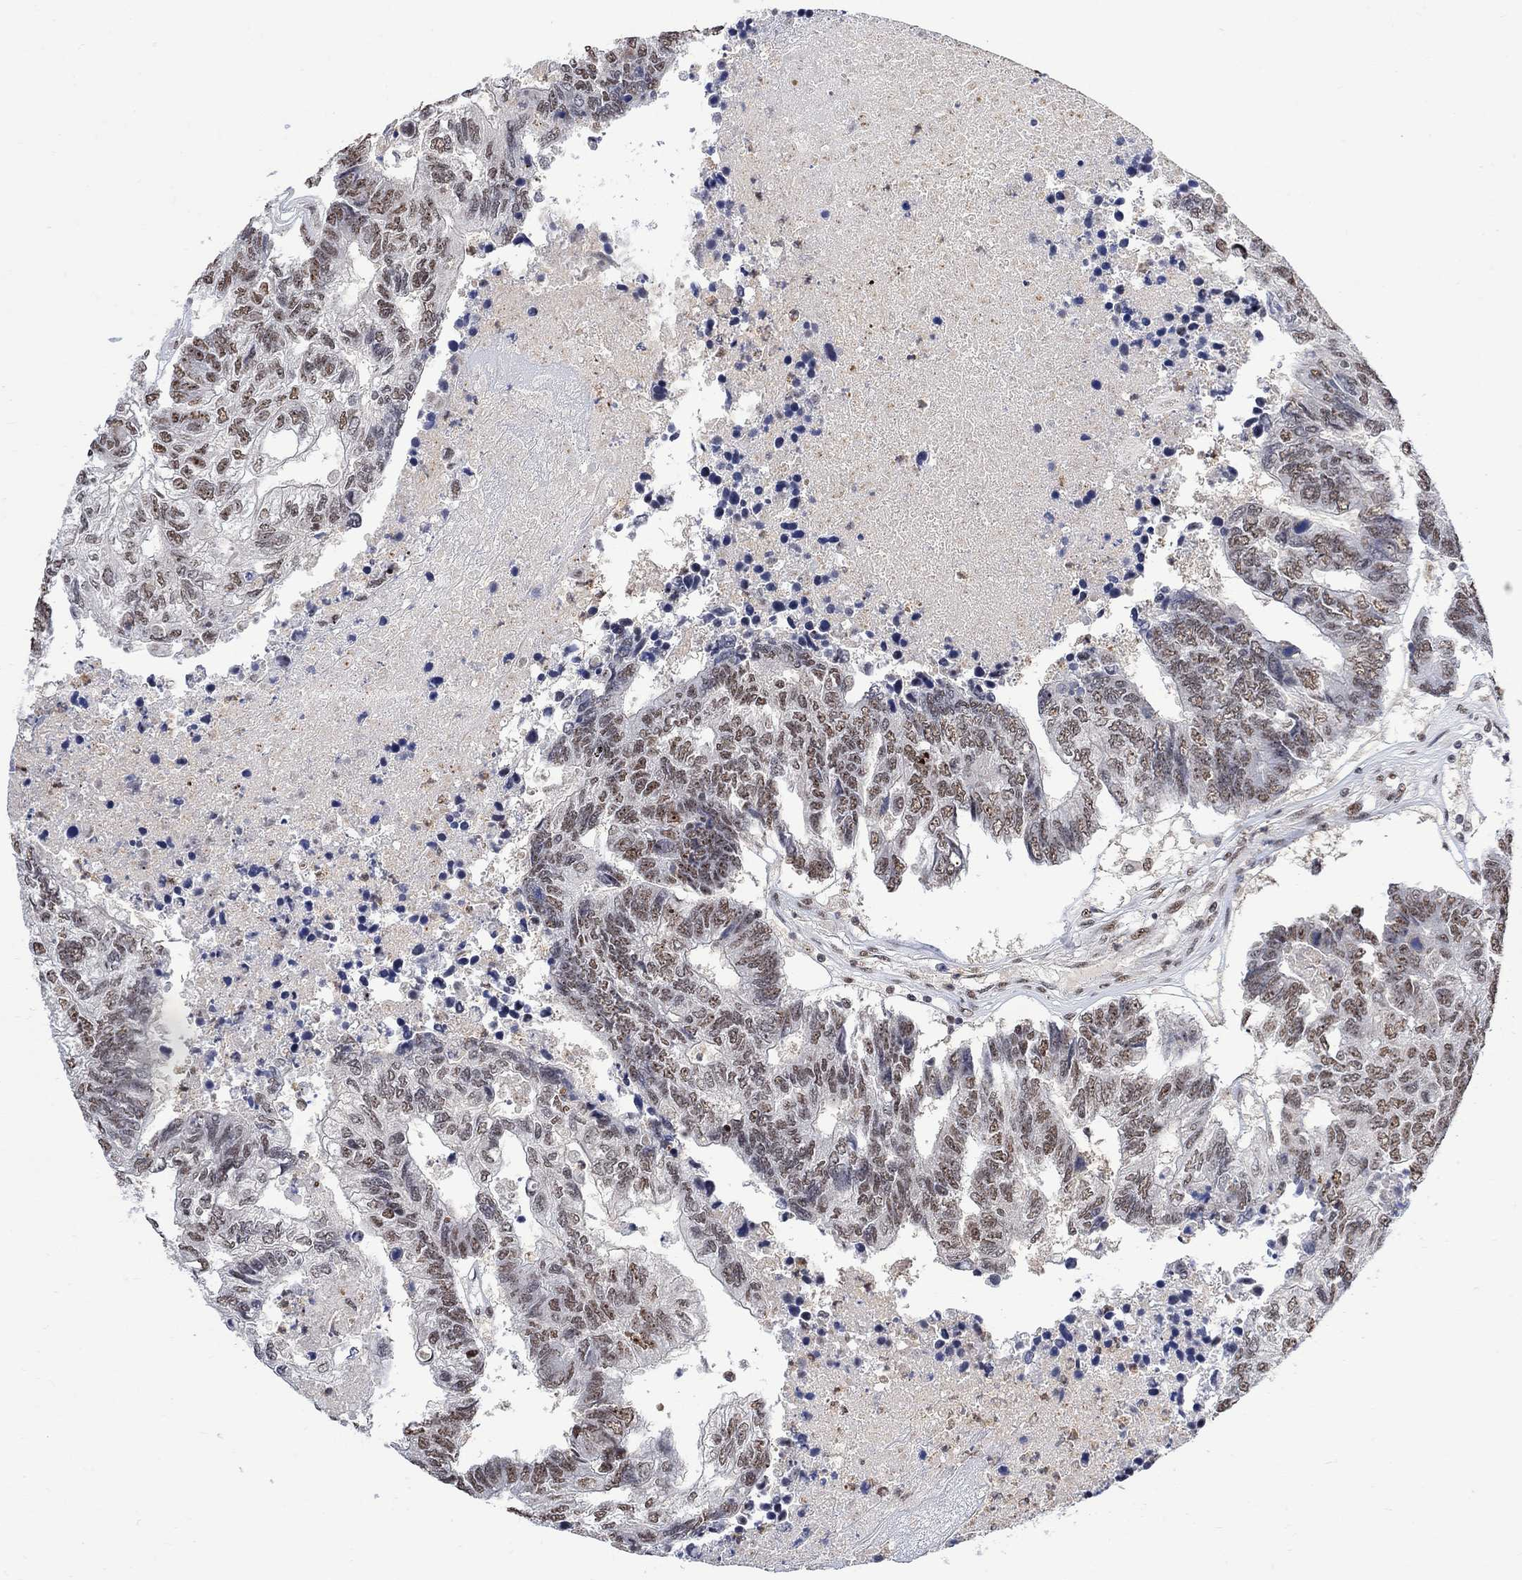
{"staining": {"intensity": "moderate", "quantity": "<25%", "location": "nuclear"}, "tissue": "colorectal cancer", "cell_type": "Tumor cells", "image_type": "cancer", "snomed": [{"axis": "morphology", "description": "Adenocarcinoma, NOS"}, {"axis": "topography", "description": "Colon"}], "caption": "Moderate nuclear protein expression is seen in approximately <25% of tumor cells in colorectal adenocarcinoma. (Brightfield microscopy of DAB IHC at high magnification).", "gene": "E4F1", "patient": {"sex": "female", "age": 48}}